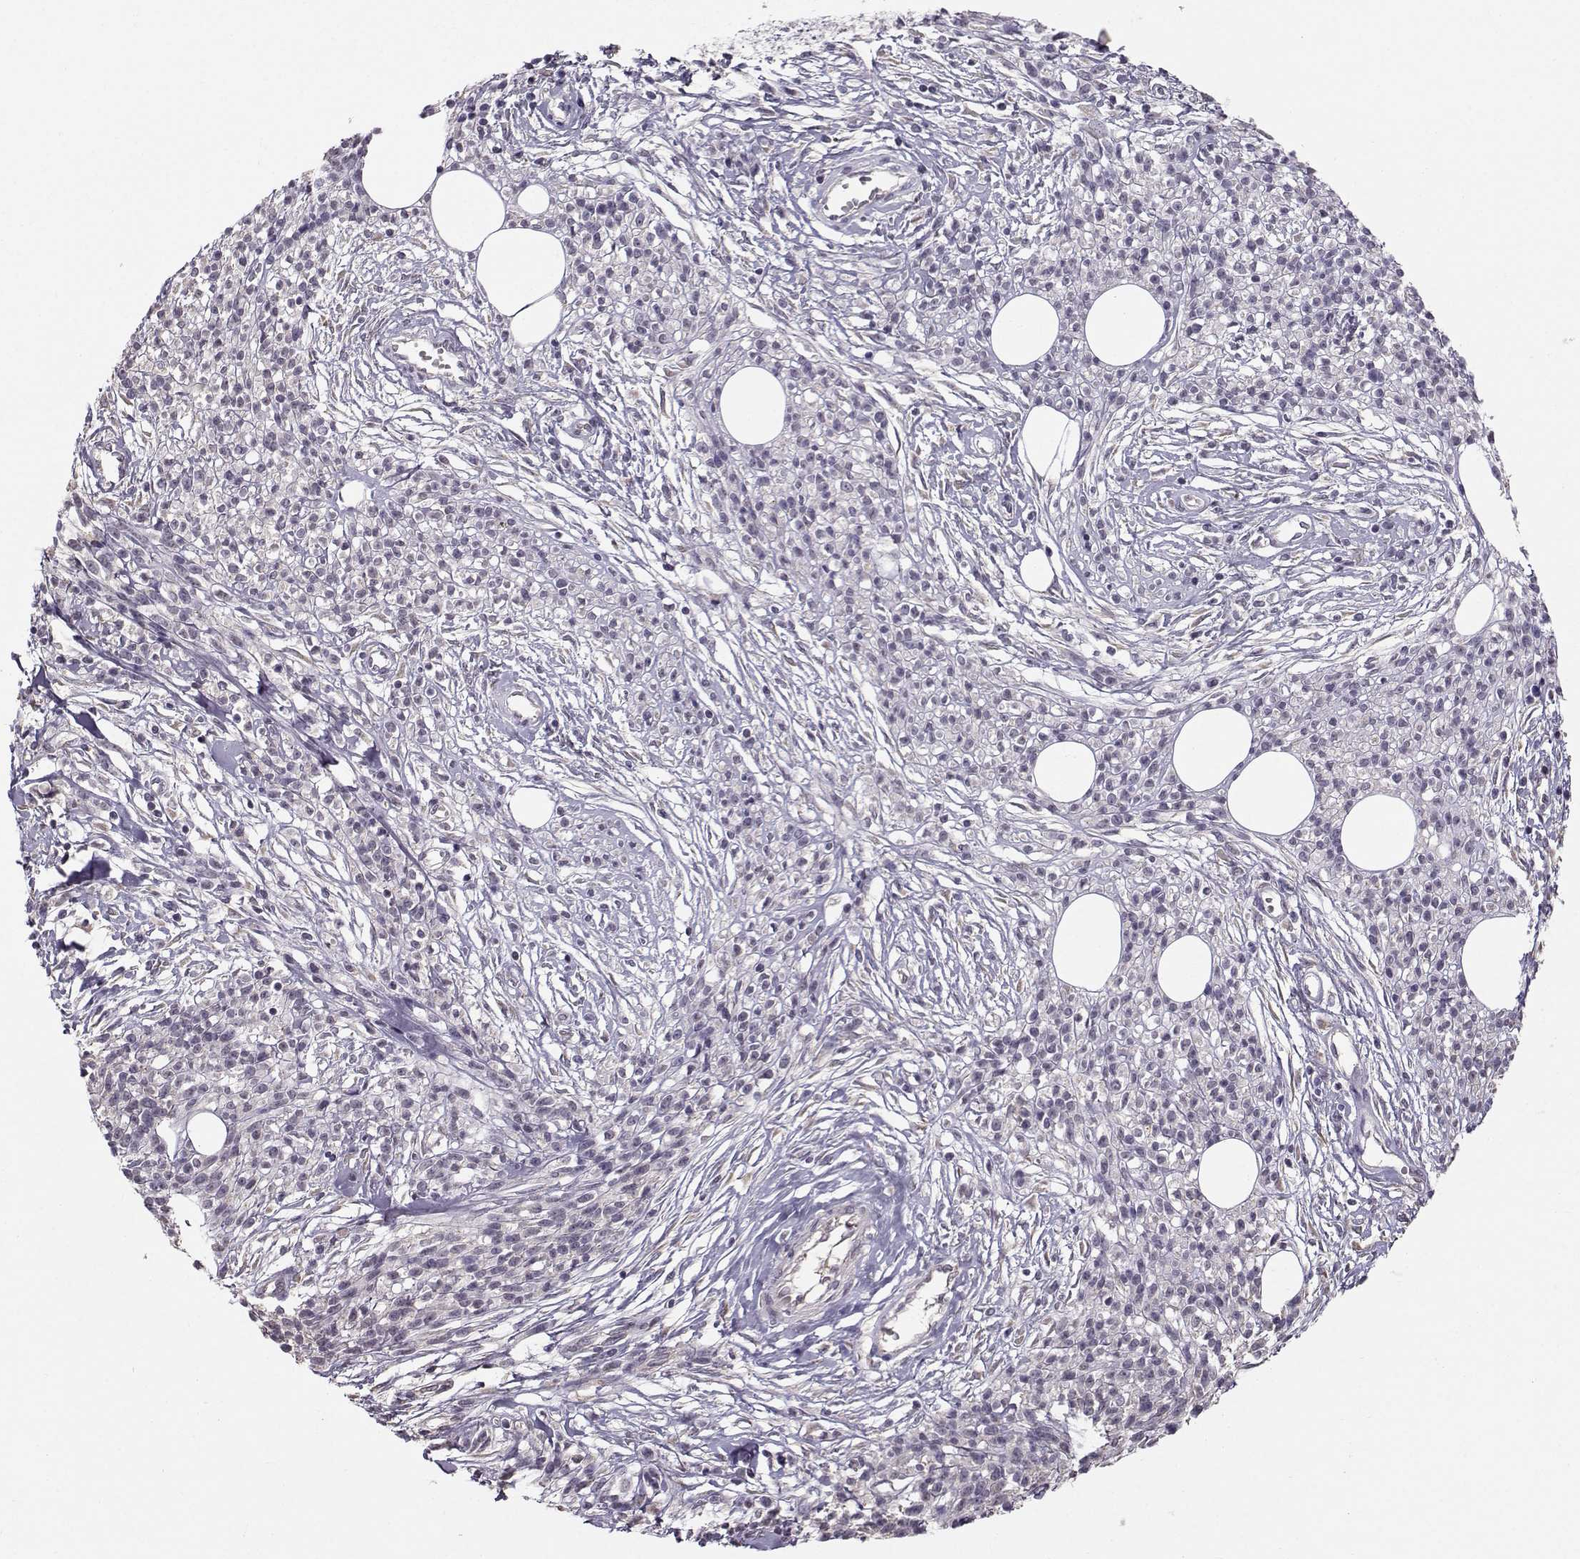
{"staining": {"intensity": "negative", "quantity": "none", "location": "none"}, "tissue": "melanoma", "cell_type": "Tumor cells", "image_type": "cancer", "snomed": [{"axis": "morphology", "description": "Malignant melanoma, NOS"}, {"axis": "topography", "description": "Skin"}, {"axis": "topography", "description": "Skin of trunk"}], "caption": "IHC photomicrograph of human melanoma stained for a protein (brown), which reveals no positivity in tumor cells.", "gene": "TSPYL5", "patient": {"sex": "male", "age": 74}}